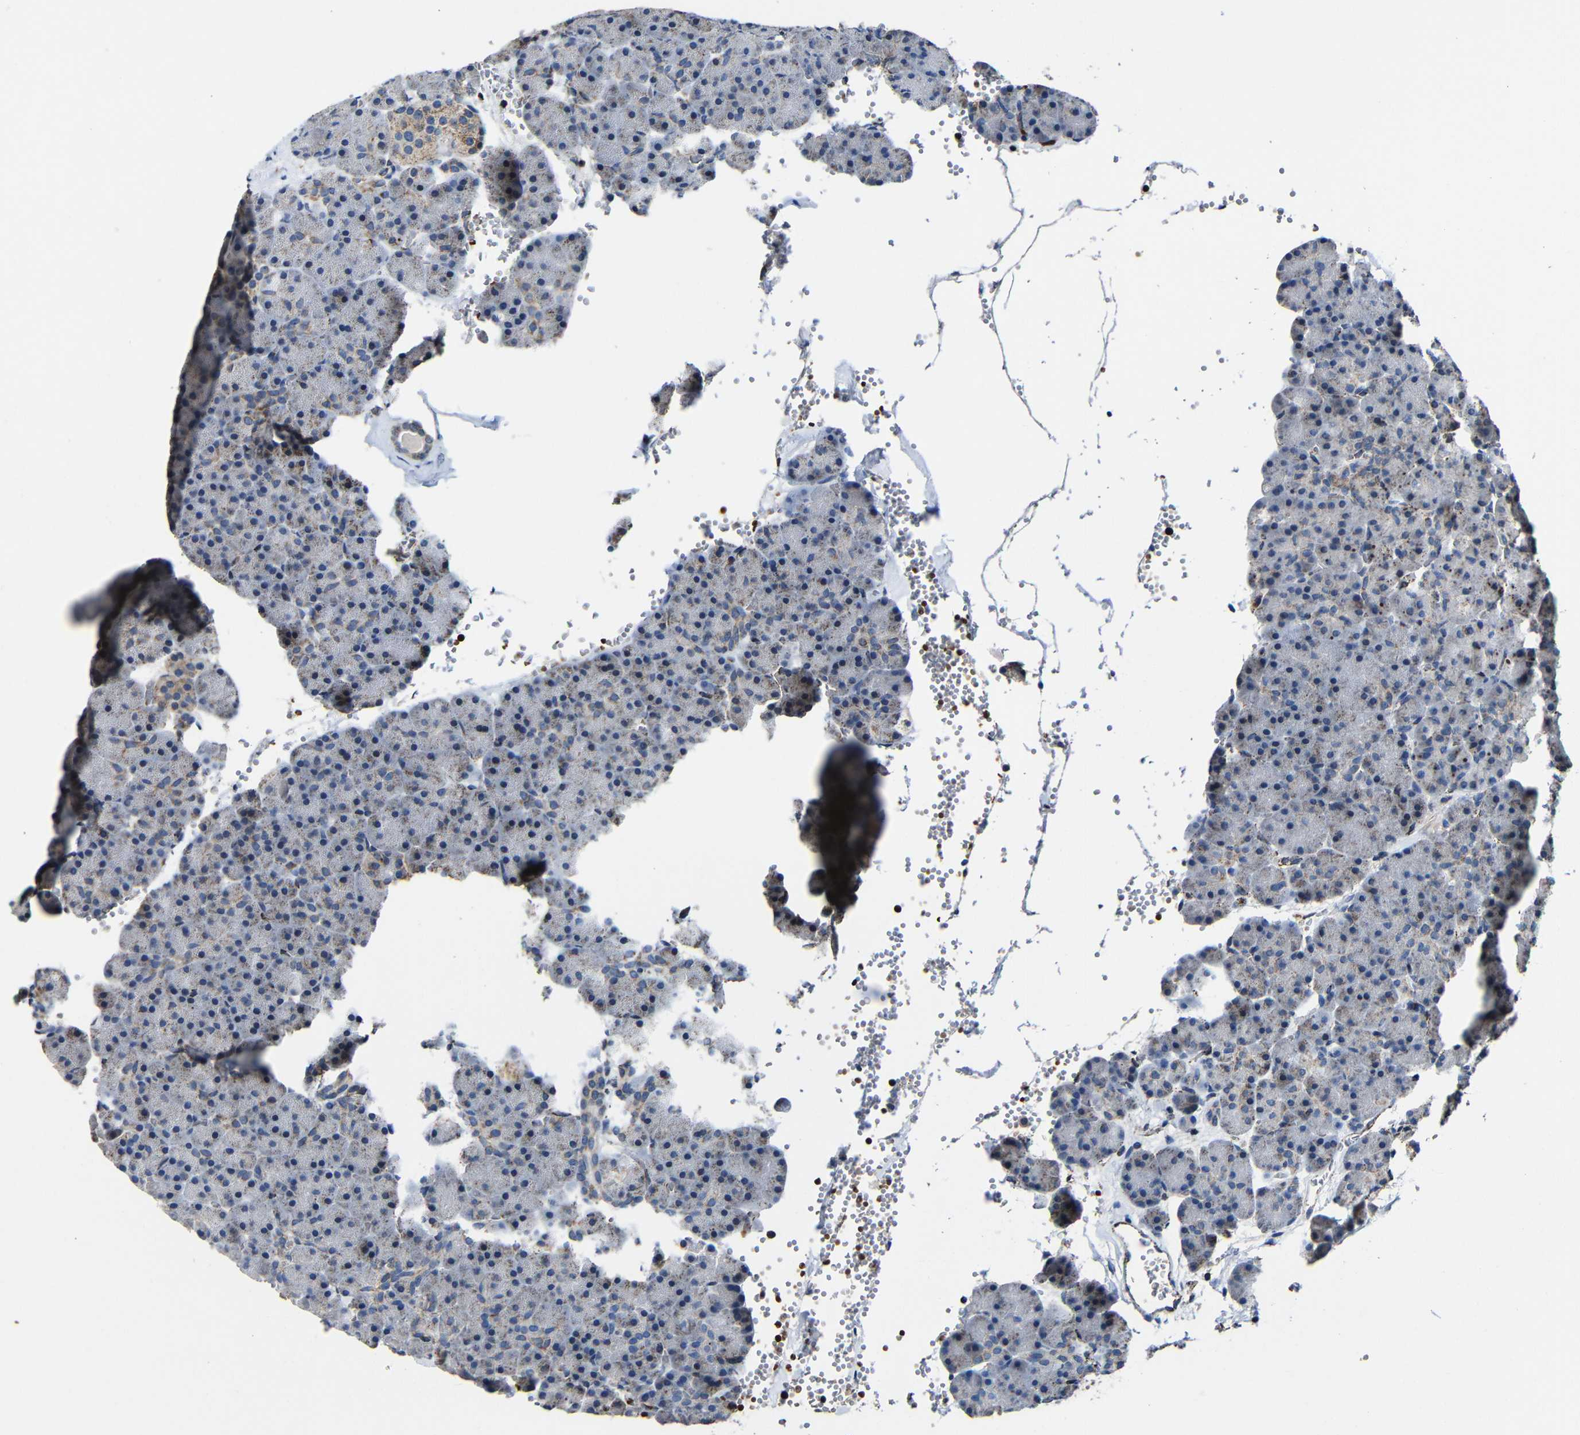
{"staining": {"intensity": "weak", "quantity": "25%-75%", "location": "cytoplasmic/membranous"}, "tissue": "pancreas", "cell_type": "Exocrine glandular cells", "image_type": "normal", "snomed": [{"axis": "morphology", "description": "Normal tissue, NOS"}, {"axis": "topography", "description": "Pancreas"}], "caption": "Exocrine glandular cells reveal low levels of weak cytoplasmic/membranous expression in approximately 25%-75% of cells in normal human pancreas. The protein of interest is shown in brown color, while the nuclei are stained blue.", "gene": "CA5B", "patient": {"sex": "female", "age": 35}}